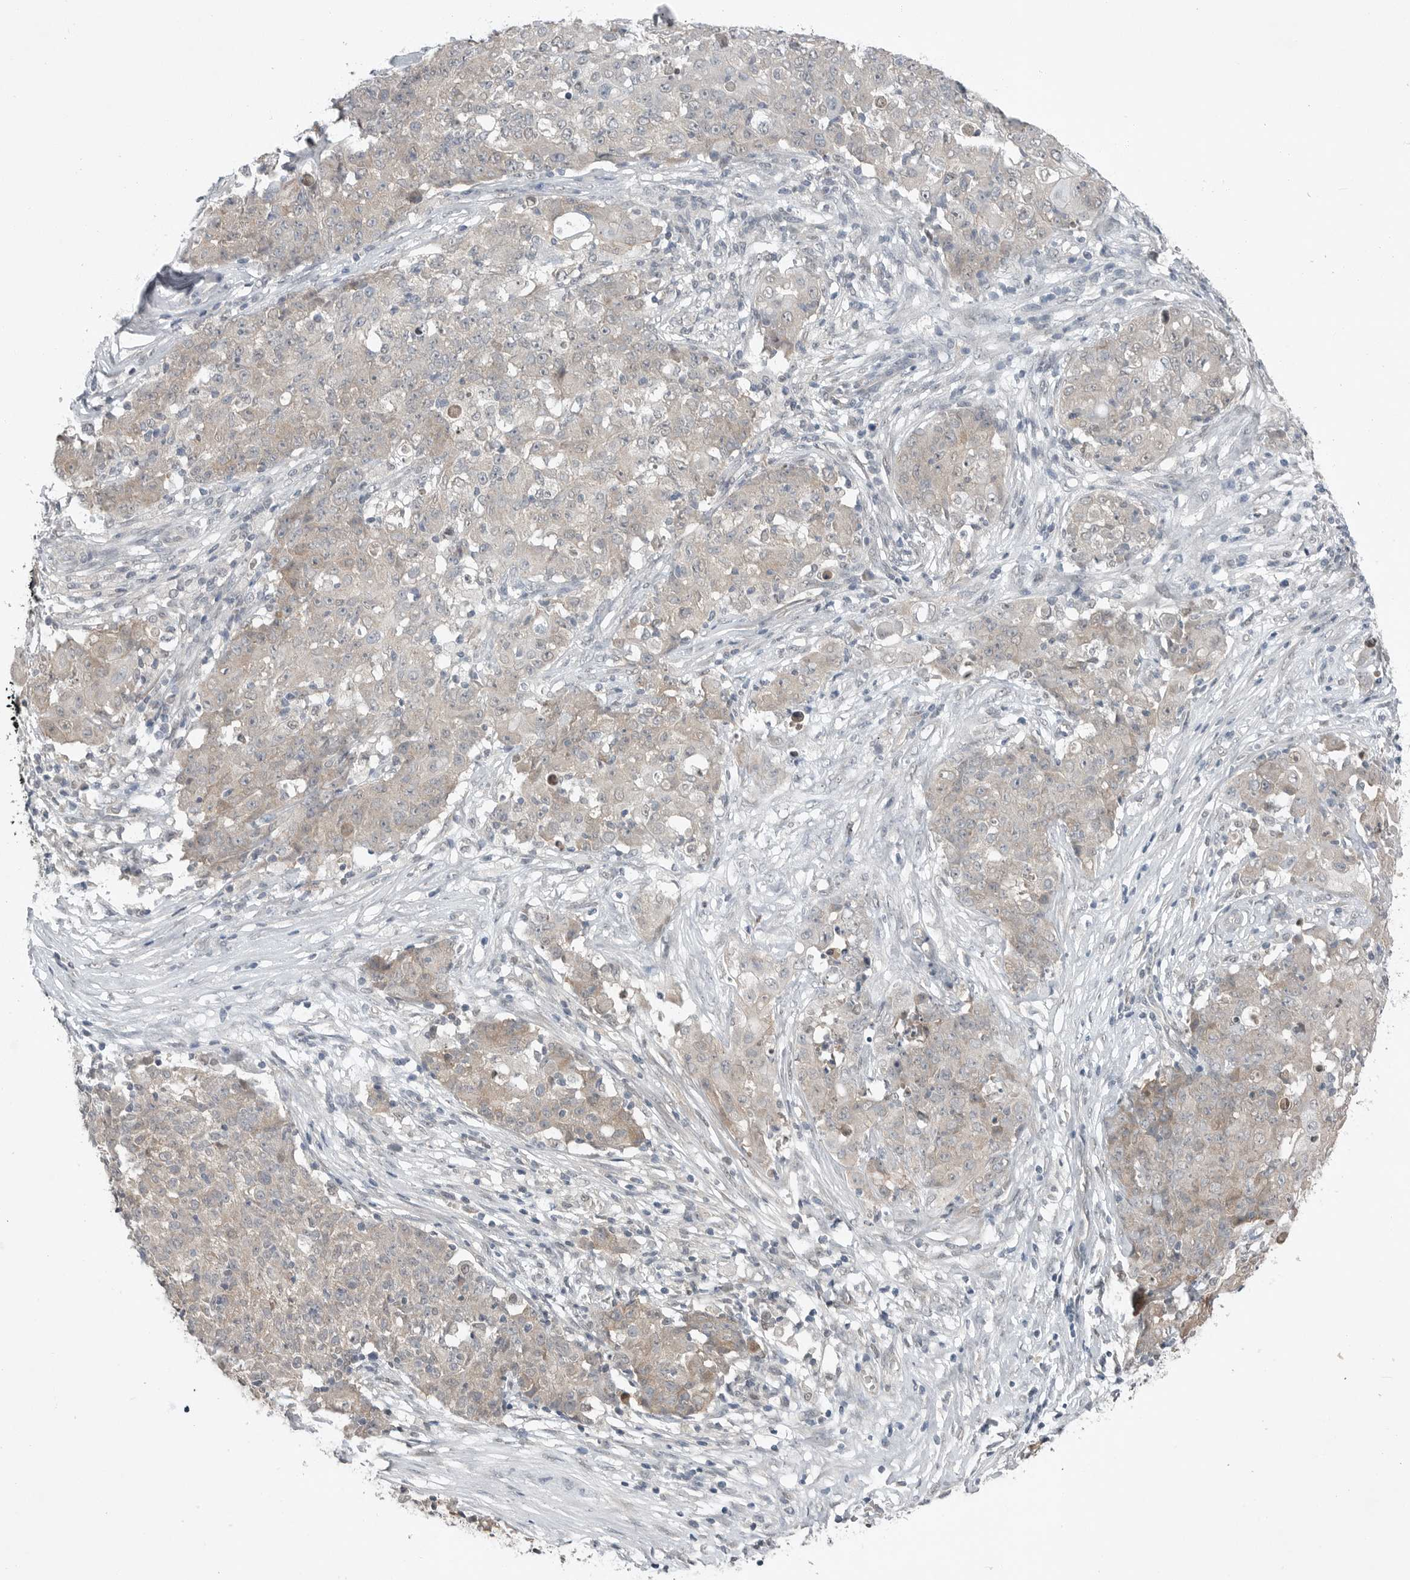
{"staining": {"intensity": "weak", "quantity": "<25%", "location": "cytoplasmic/membranous"}, "tissue": "ovarian cancer", "cell_type": "Tumor cells", "image_type": "cancer", "snomed": [{"axis": "morphology", "description": "Carcinoma, endometroid"}, {"axis": "topography", "description": "Ovary"}], "caption": "High power microscopy photomicrograph of an immunohistochemistry (IHC) histopathology image of ovarian cancer (endometroid carcinoma), revealing no significant expression in tumor cells.", "gene": "MFAP3L", "patient": {"sex": "female", "age": 42}}